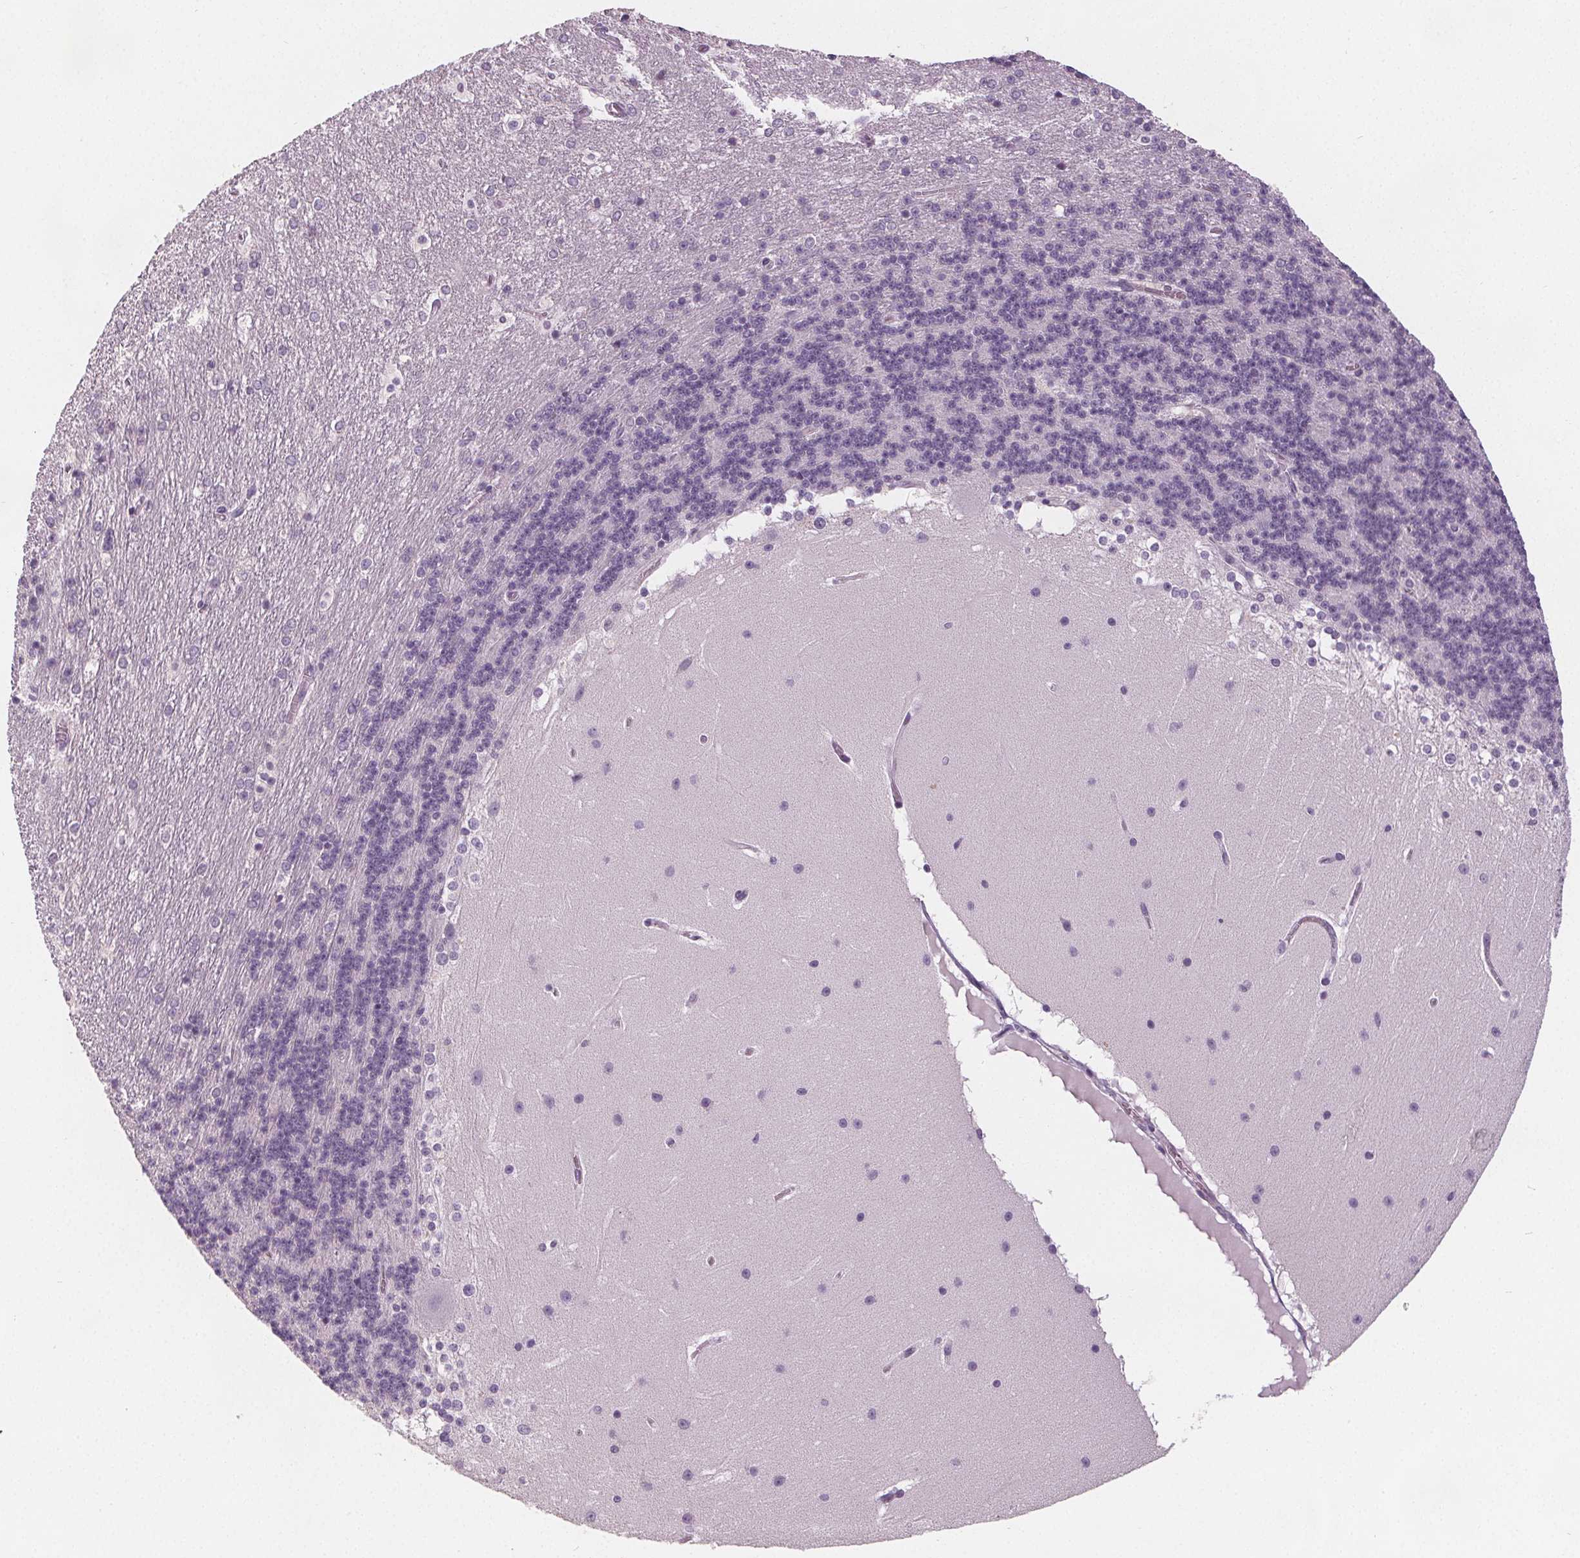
{"staining": {"intensity": "negative", "quantity": "none", "location": "none"}, "tissue": "cerebellum", "cell_type": "Cells in granular layer", "image_type": "normal", "snomed": [{"axis": "morphology", "description": "Normal tissue, NOS"}, {"axis": "topography", "description": "Cerebellum"}], "caption": "Immunohistochemical staining of normal cerebellum displays no significant staining in cells in granular layer.", "gene": "SLC5A12", "patient": {"sex": "female", "age": 19}}